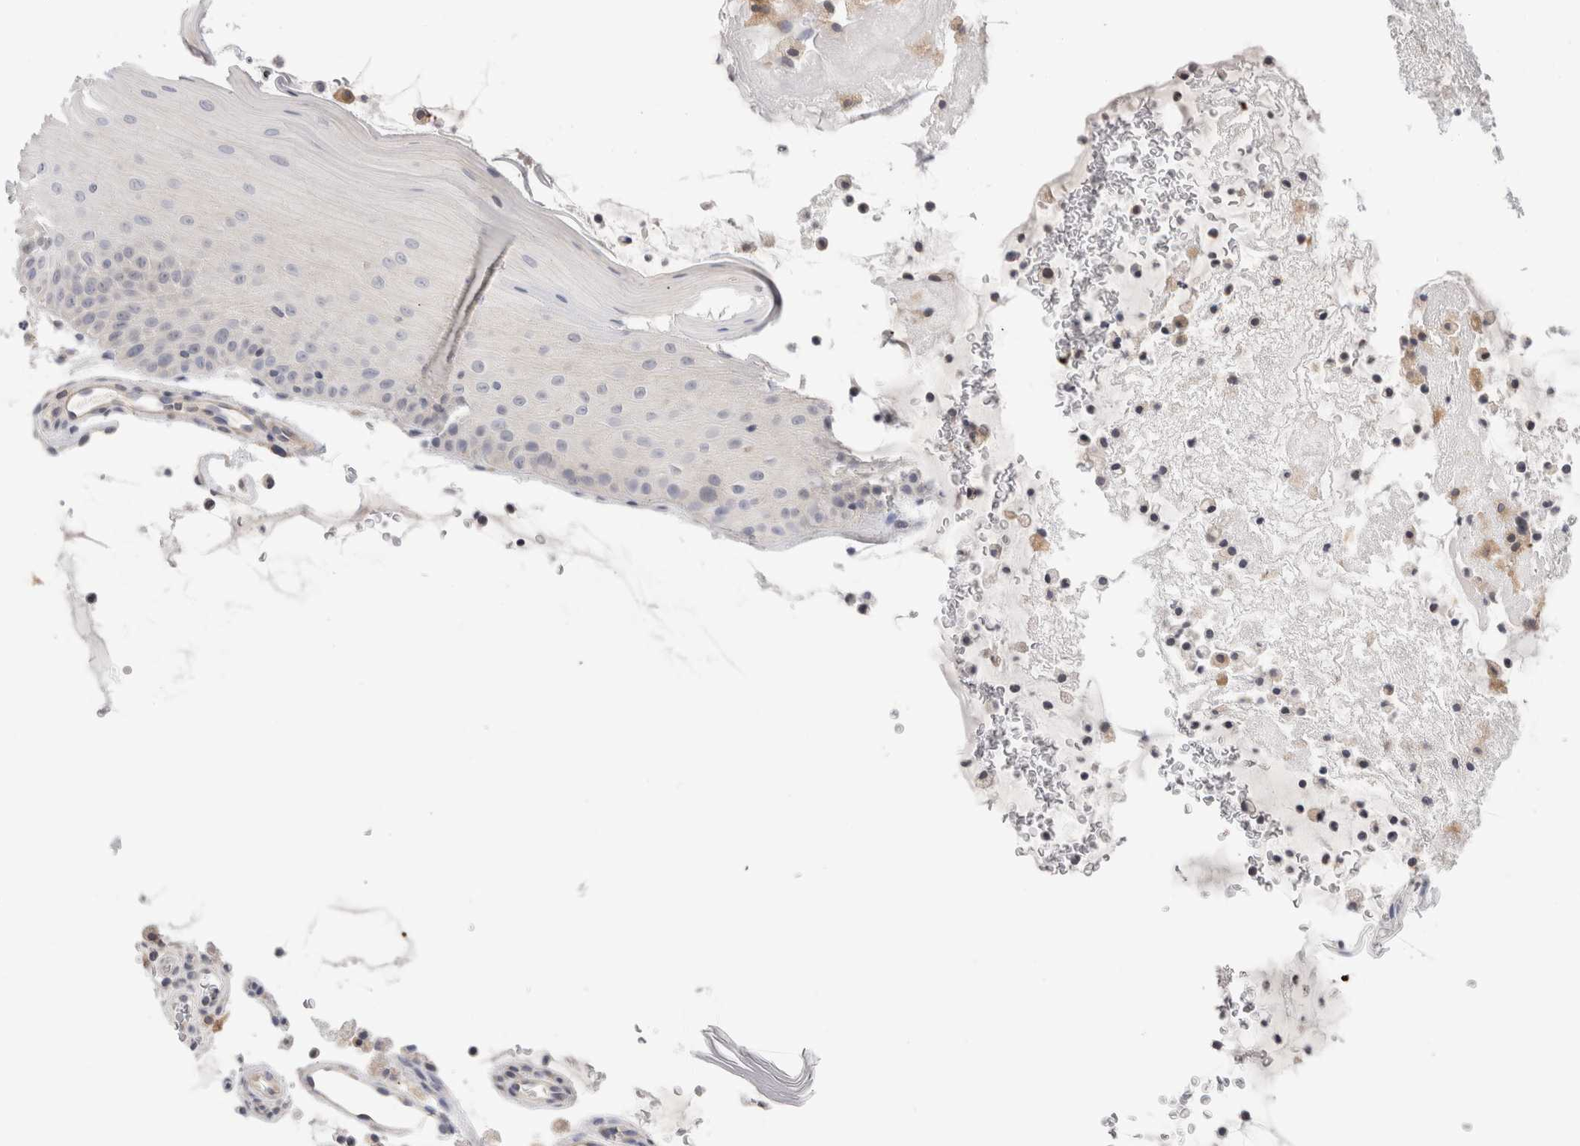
{"staining": {"intensity": "negative", "quantity": "none", "location": "none"}, "tissue": "oral mucosa", "cell_type": "Squamous epithelial cells", "image_type": "normal", "snomed": [{"axis": "morphology", "description": "Normal tissue, NOS"}, {"axis": "topography", "description": "Oral tissue"}], "caption": "This is an IHC photomicrograph of unremarkable human oral mucosa. There is no staining in squamous epithelial cells.", "gene": "SYTL5", "patient": {"sex": "male", "age": 13}}